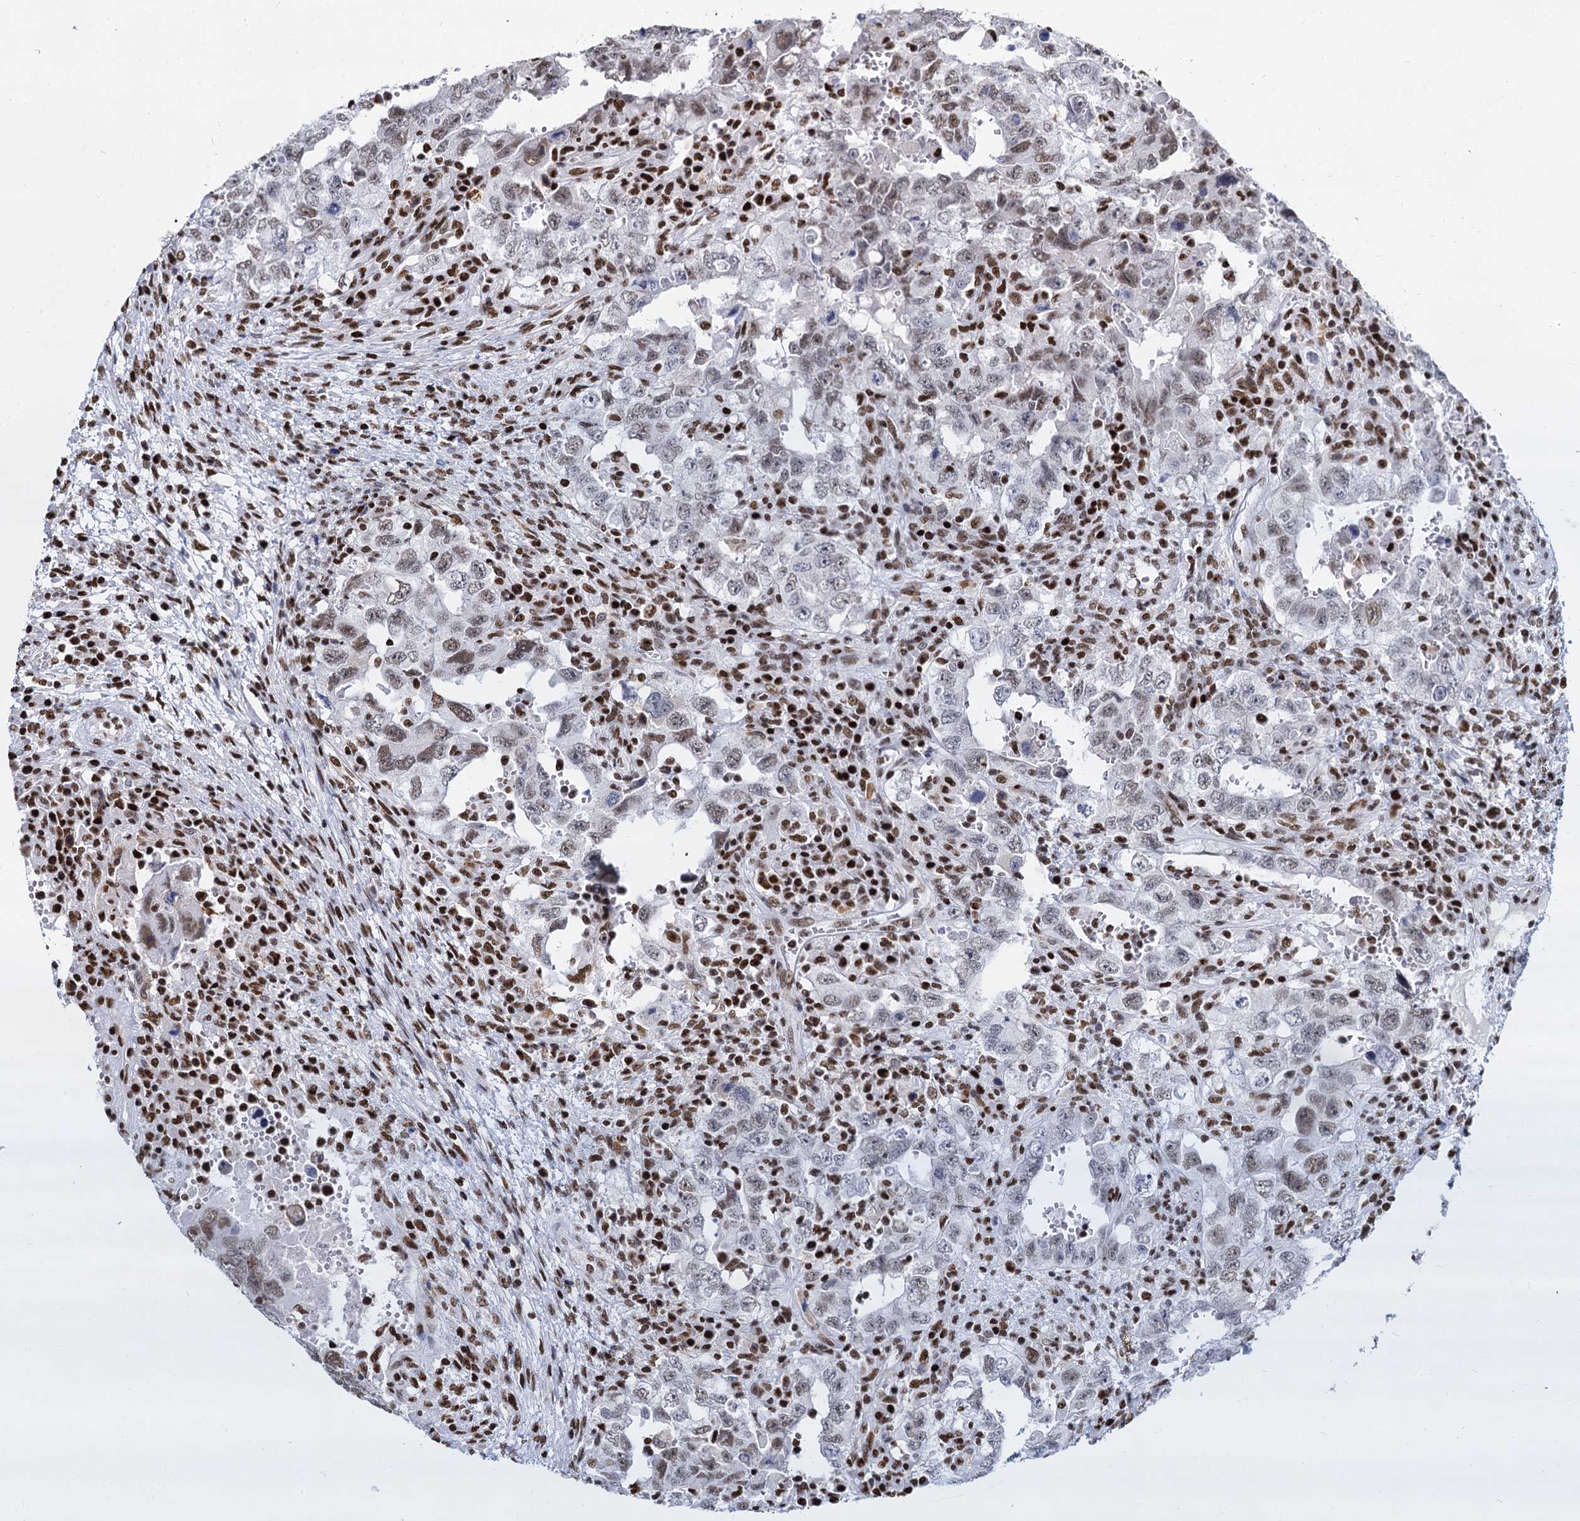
{"staining": {"intensity": "moderate", "quantity": "25%-75%", "location": "nuclear"}, "tissue": "testis cancer", "cell_type": "Tumor cells", "image_type": "cancer", "snomed": [{"axis": "morphology", "description": "Carcinoma, Embryonal, NOS"}, {"axis": "topography", "description": "Testis"}], "caption": "Tumor cells reveal medium levels of moderate nuclear expression in approximately 25%-75% of cells in testis embryonal carcinoma. (DAB (3,3'-diaminobenzidine) IHC with brightfield microscopy, high magnification).", "gene": "DCPS", "patient": {"sex": "male", "age": 26}}